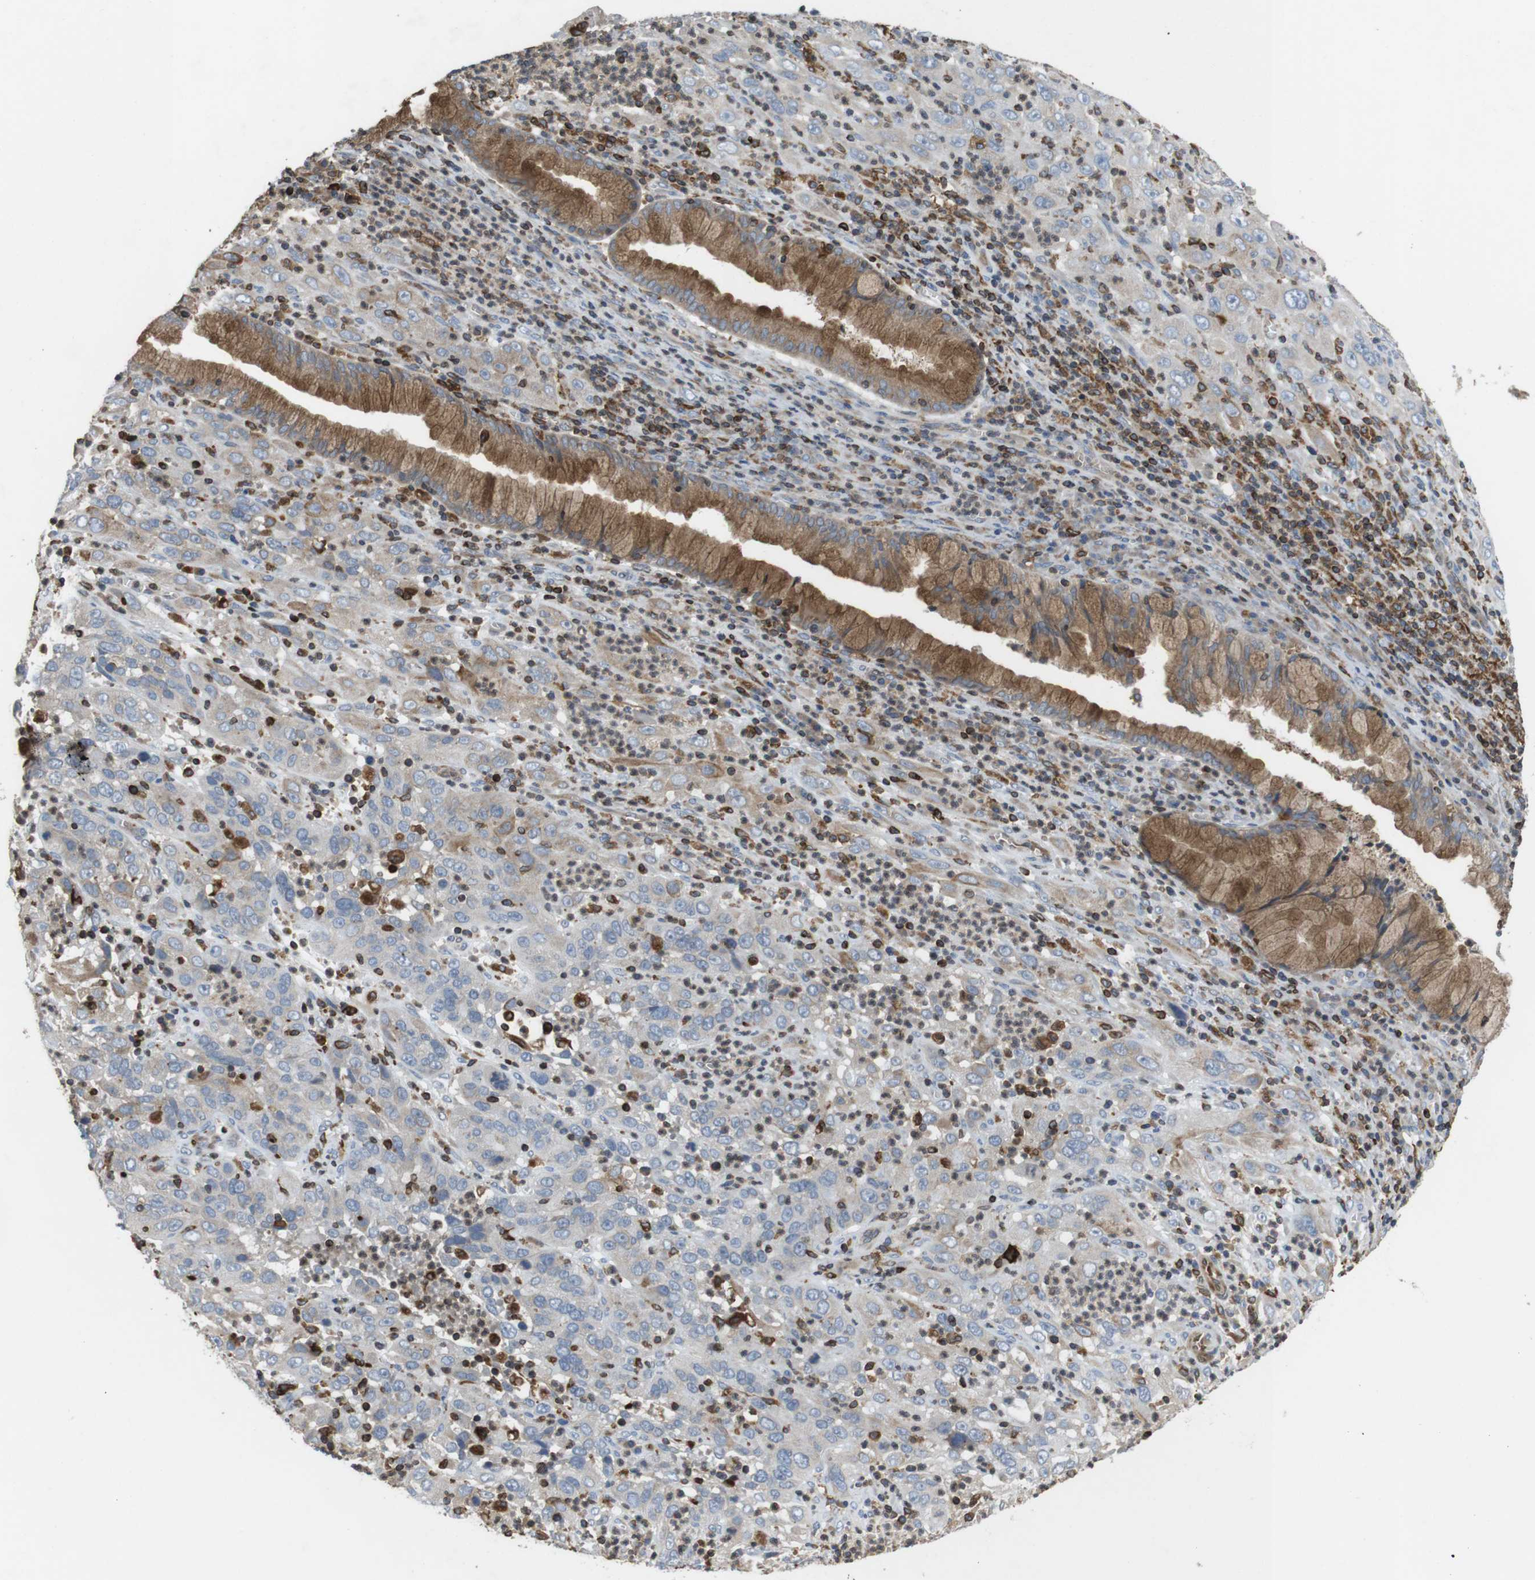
{"staining": {"intensity": "moderate", "quantity": ">75%", "location": "cytoplasmic/membranous"}, "tissue": "cervical cancer", "cell_type": "Tumor cells", "image_type": "cancer", "snomed": [{"axis": "morphology", "description": "Squamous cell carcinoma, NOS"}, {"axis": "topography", "description": "Cervix"}], "caption": "Squamous cell carcinoma (cervical) tissue shows moderate cytoplasmic/membranous positivity in about >75% of tumor cells, visualized by immunohistochemistry.", "gene": "ARL6IP5", "patient": {"sex": "female", "age": 32}}